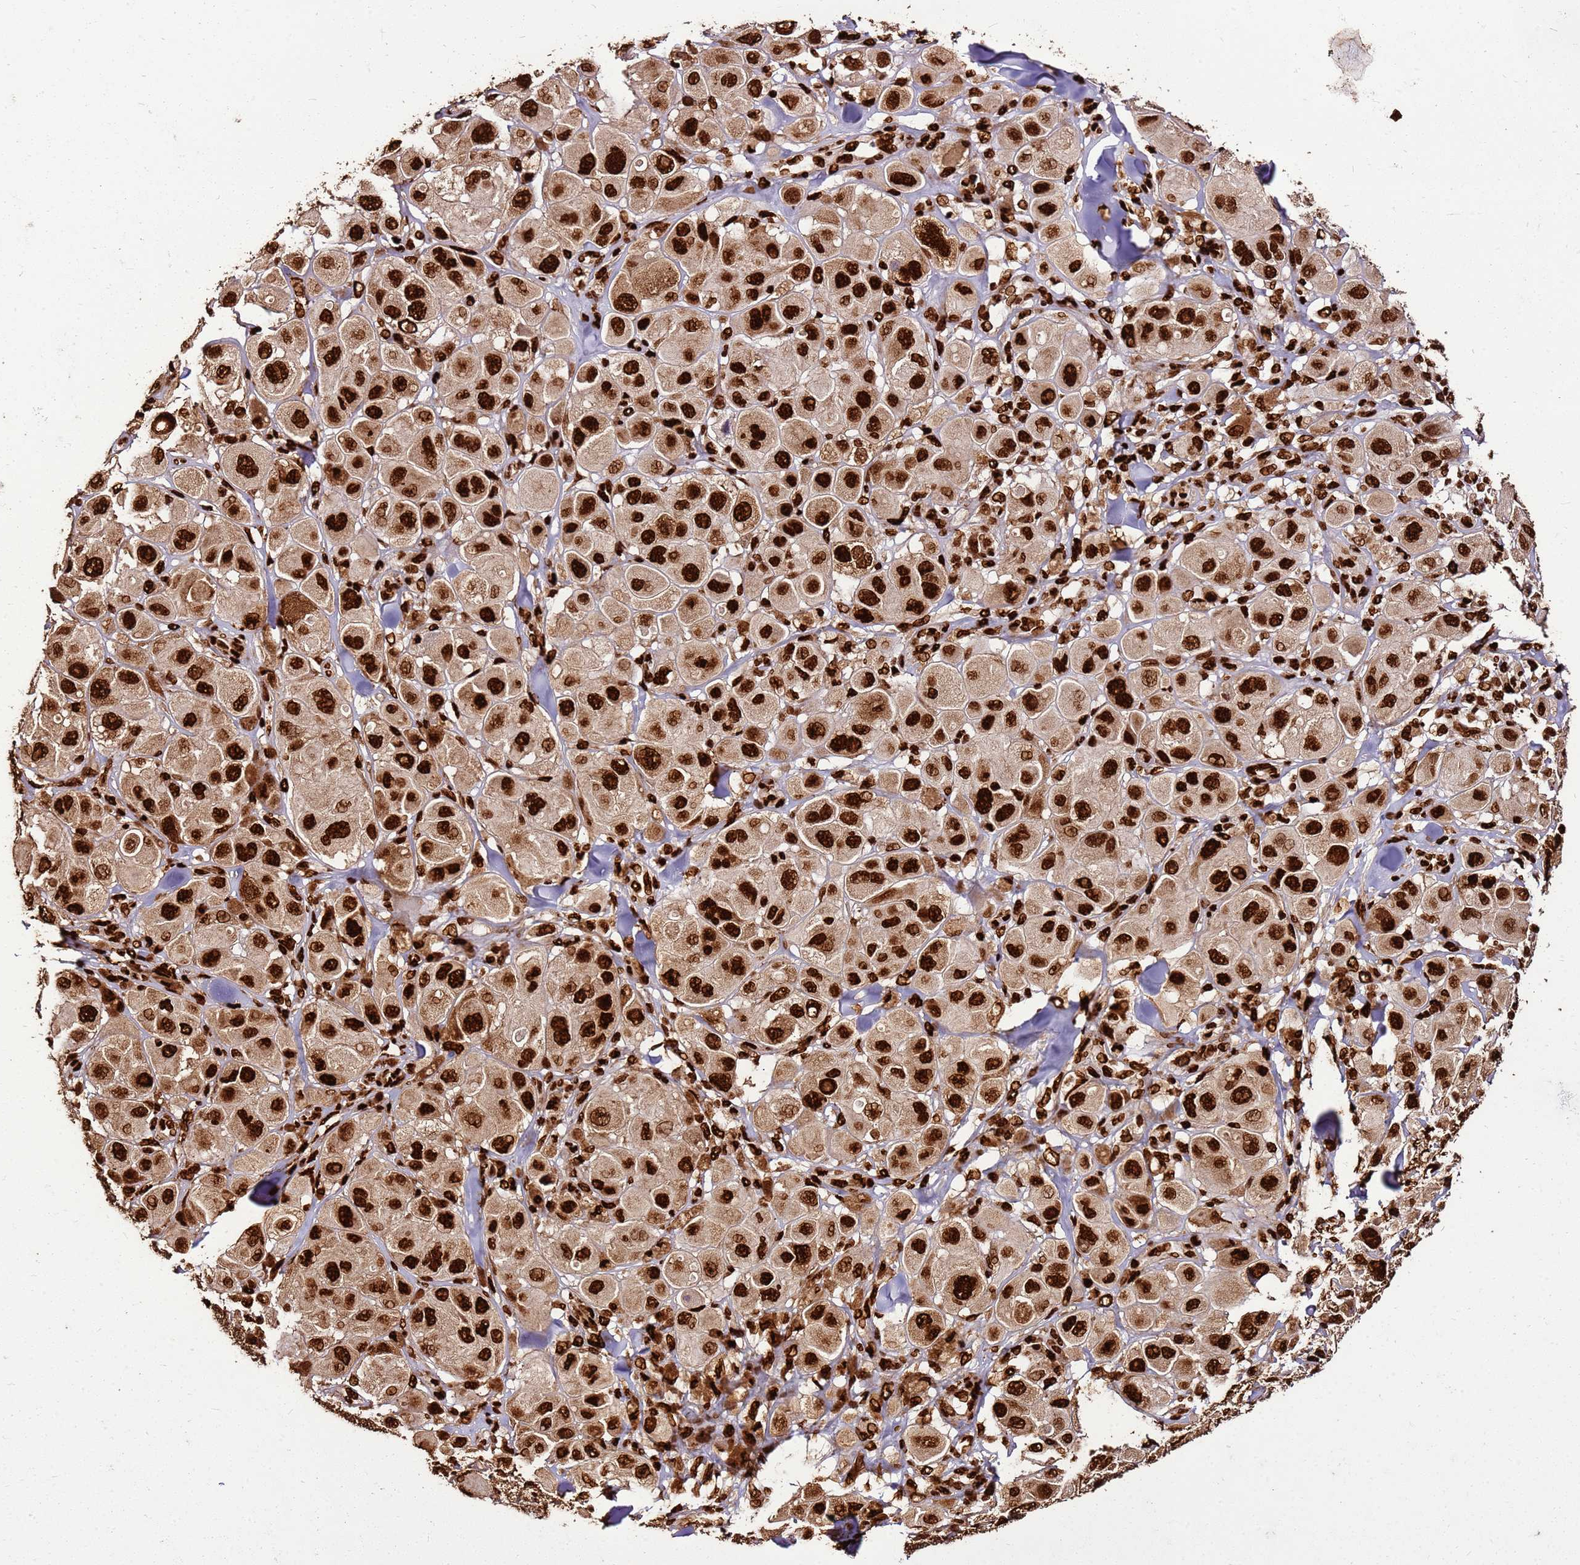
{"staining": {"intensity": "strong", "quantity": ">75%", "location": "nuclear"}, "tissue": "melanoma", "cell_type": "Tumor cells", "image_type": "cancer", "snomed": [{"axis": "morphology", "description": "Malignant melanoma, Metastatic site"}, {"axis": "topography", "description": "Skin"}], "caption": "An immunohistochemistry (IHC) micrograph of neoplastic tissue is shown. Protein staining in brown labels strong nuclear positivity in melanoma within tumor cells. The protein of interest is shown in brown color, while the nuclei are stained blue.", "gene": "HNRNPAB", "patient": {"sex": "male", "age": 41}}